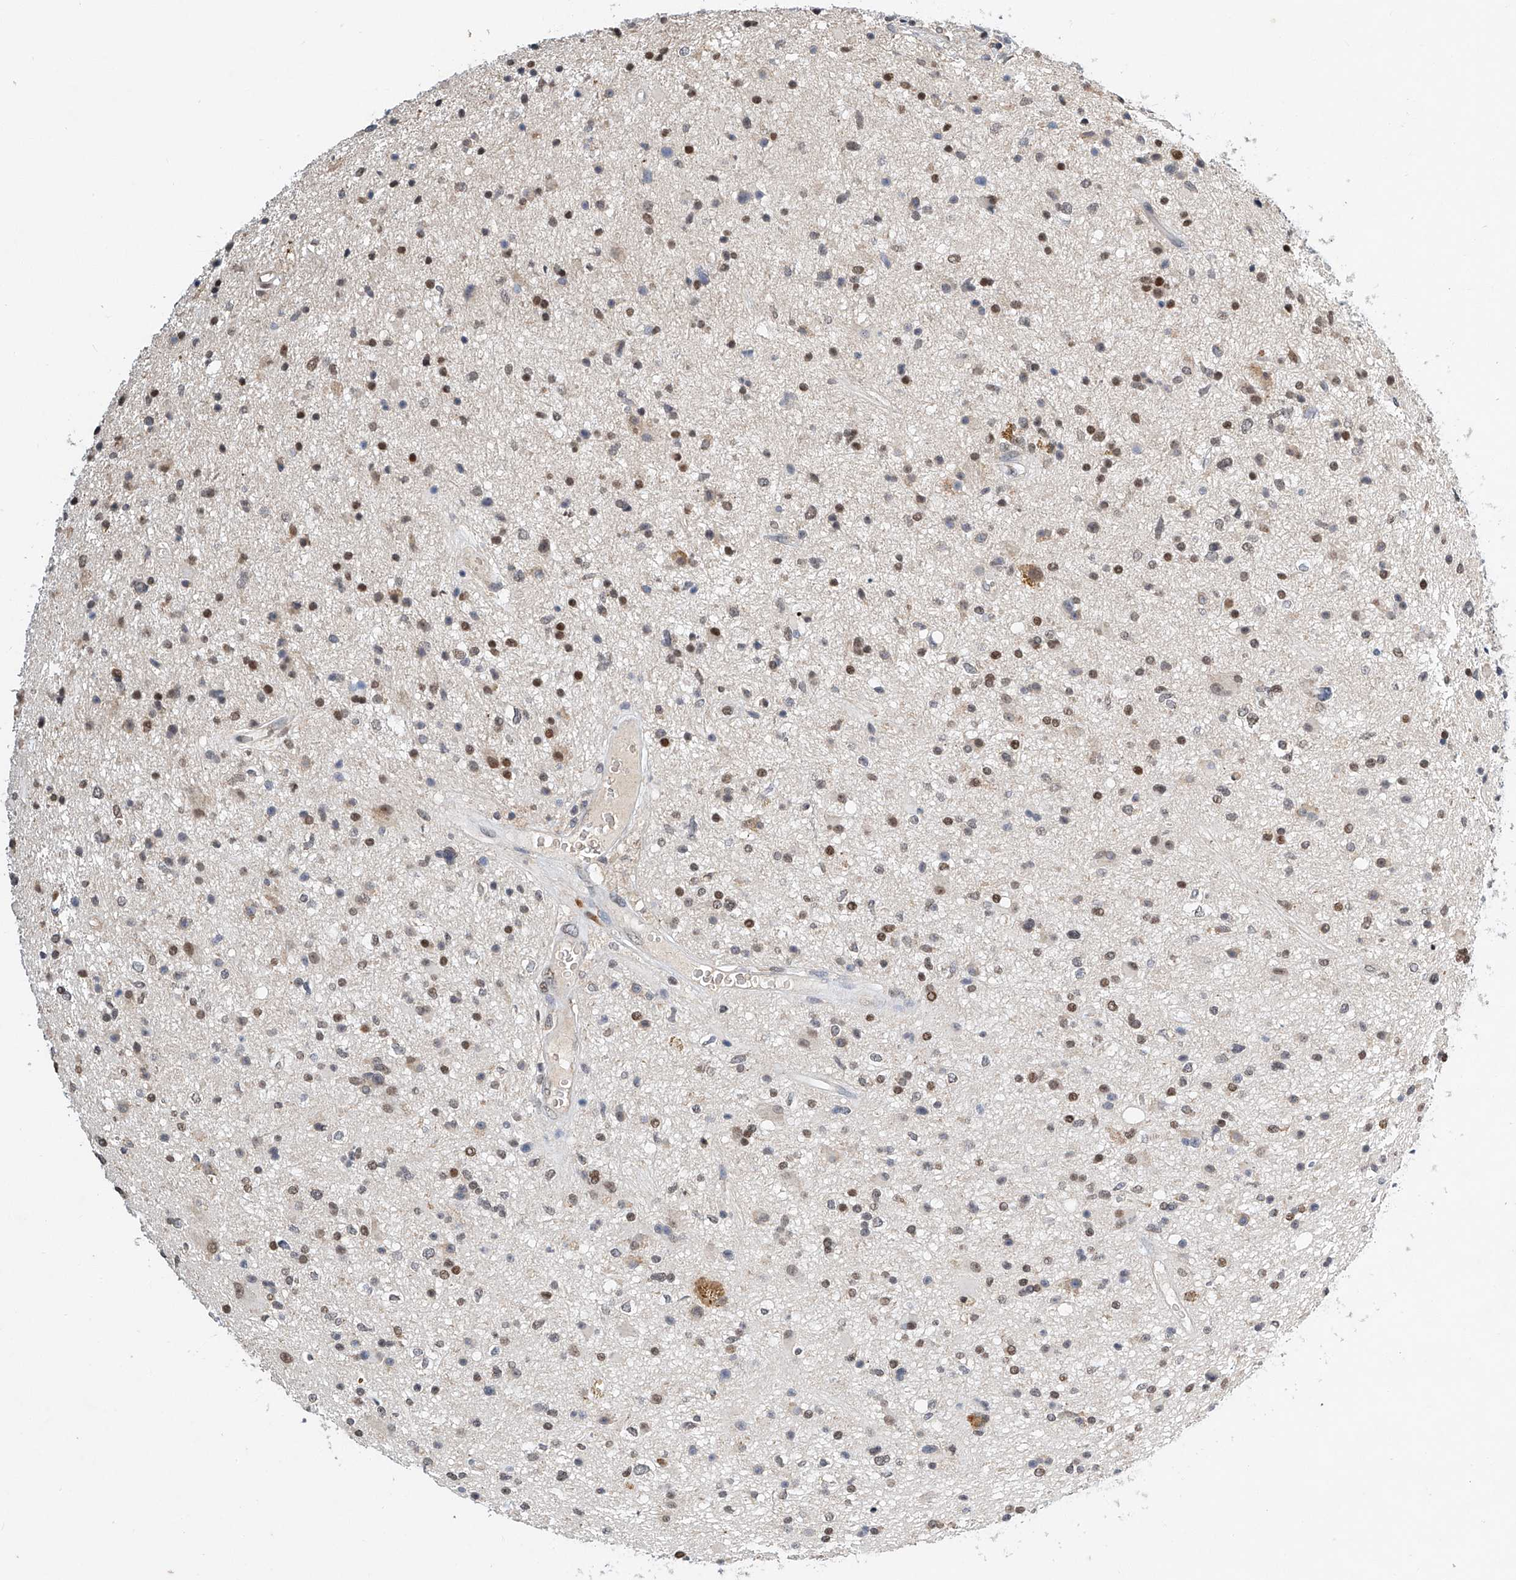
{"staining": {"intensity": "moderate", "quantity": "<25%", "location": "nuclear"}, "tissue": "glioma", "cell_type": "Tumor cells", "image_type": "cancer", "snomed": [{"axis": "morphology", "description": "Glioma, malignant, High grade"}, {"axis": "topography", "description": "Brain"}], "caption": "Glioma was stained to show a protein in brown. There is low levels of moderate nuclear positivity in about <25% of tumor cells.", "gene": "CTDP1", "patient": {"sex": "male", "age": 33}}